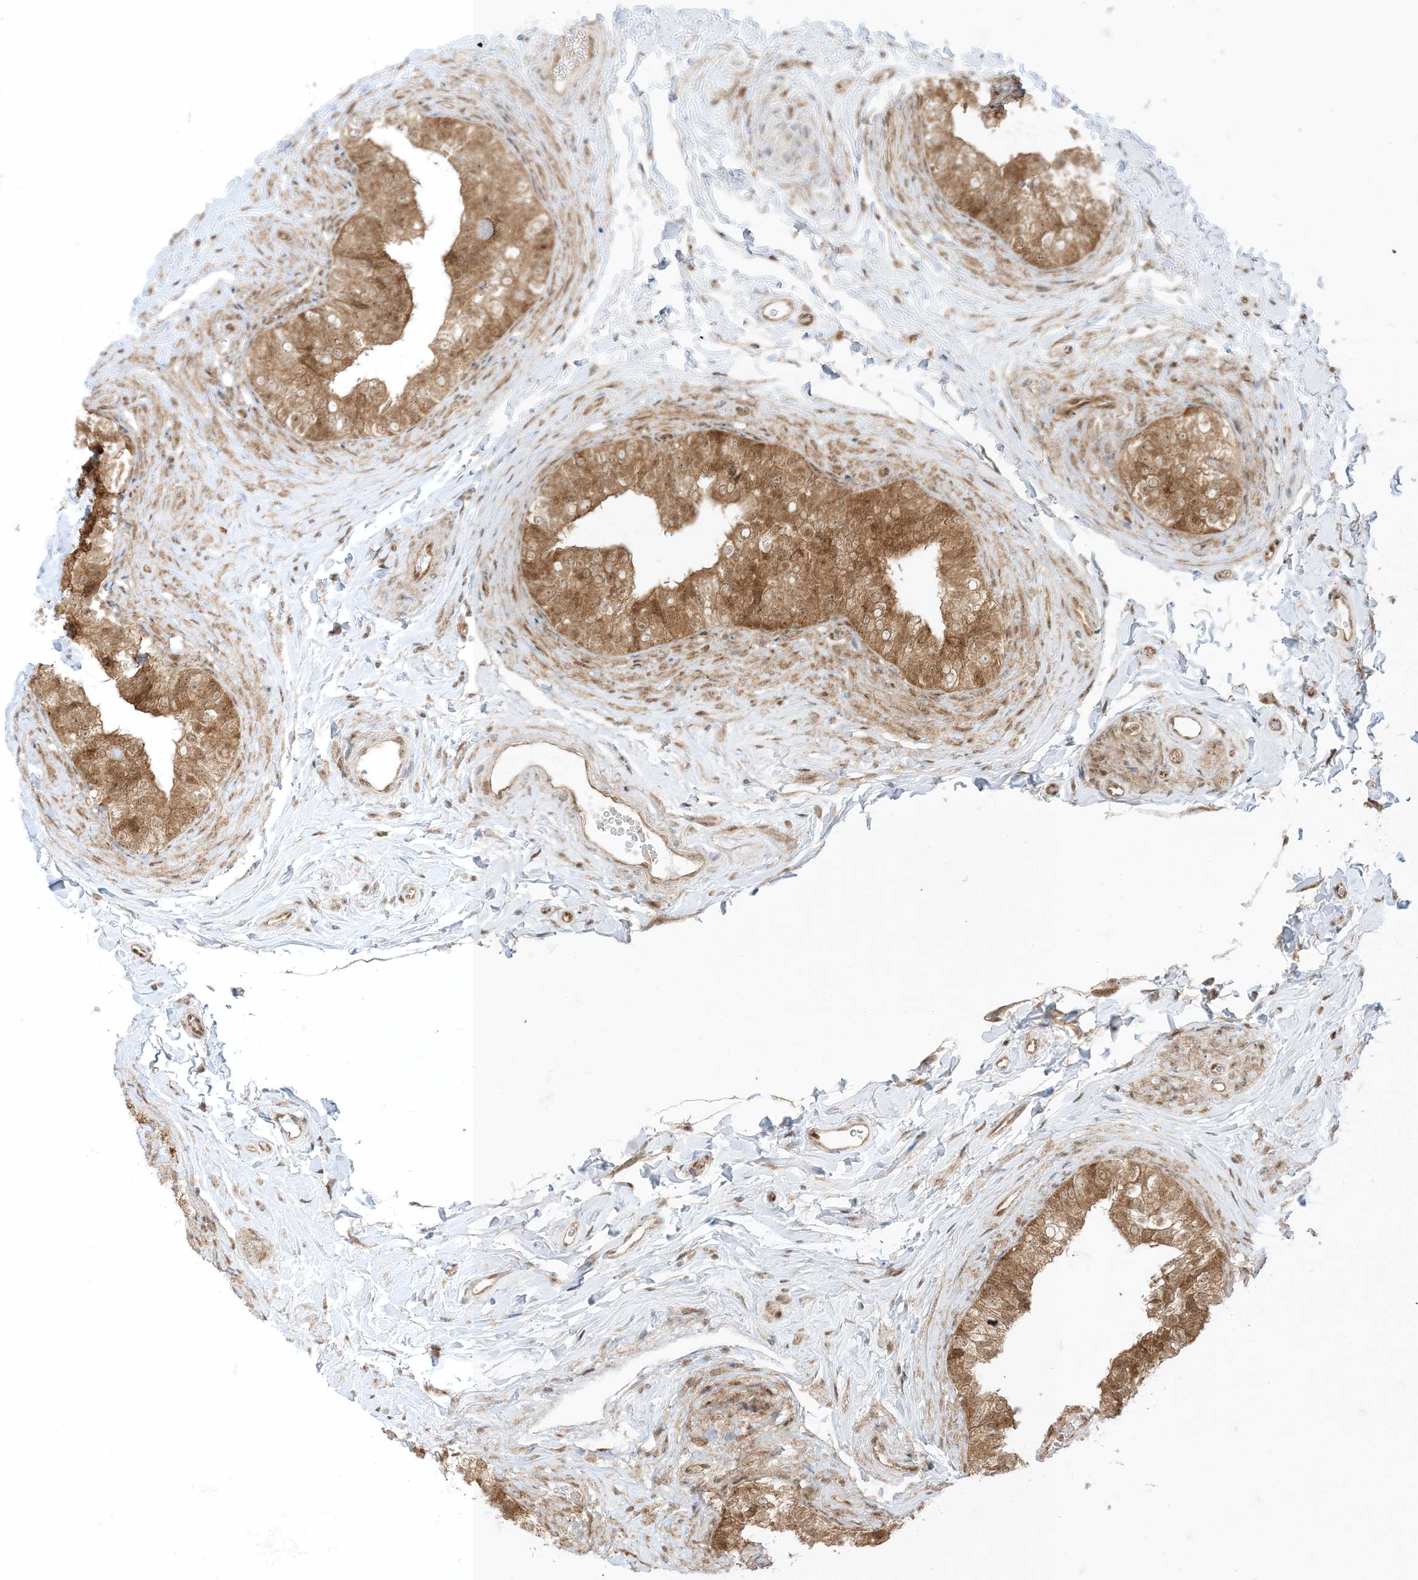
{"staining": {"intensity": "moderate", "quantity": ">75%", "location": "cytoplasmic/membranous,nuclear"}, "tissue": "epididymis", "cell_type": "Glandular cells", "image_type": "normal", "snomed": [{"axis": "morphology", "description": "Normal tissue, NOS"}, {"axis": "topography", "description": "Epididymis"}], "caption": "Protein expression analysis of unremarkable epididymis displays moderate cytoplasmic/membranous,nuclear expression in approximately >75% of glandular cells.", "gene": "PTPA", "patient": {"sex": "male", "age": 49}}